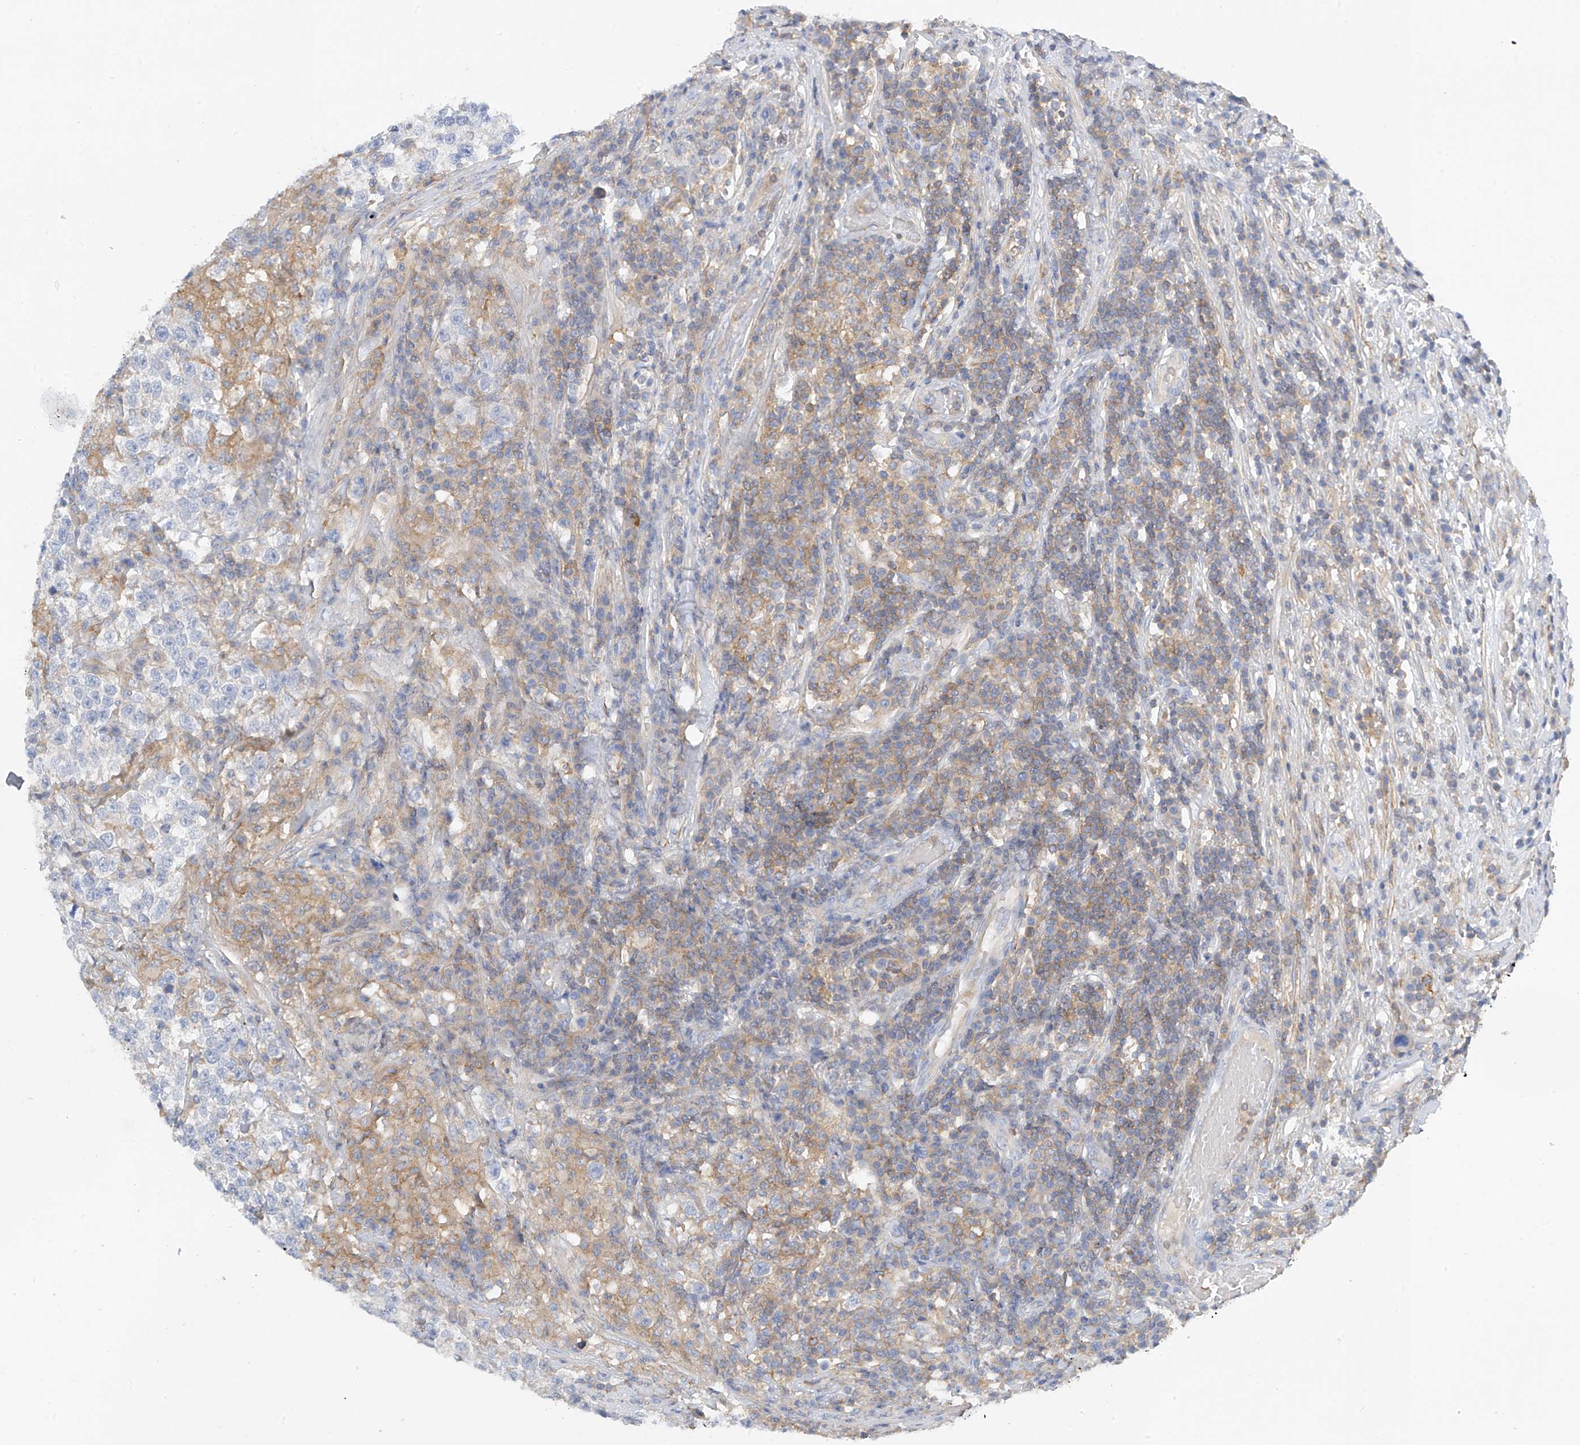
{"staining": {"intensity": "negative", "quantity": "none", "location": "none"}, "tissue": "testis cancer", "cell_type": "Tumor cells", "image_type": "cancer", "snomed": [{"axis": "morphology", "description": "Normal tissue, NOS"}, {"axis": "morphology", "description": "Seminoma, NOS"}, {"axis": "topography", "description": "Testis"}], "caption": "High power microscopy histopathology image of an IHC image of testis seminoma, revealing no significant positivity in tumor cells.", "gene": "NALCN", "patient": {"sex": "male", "age": 43}}